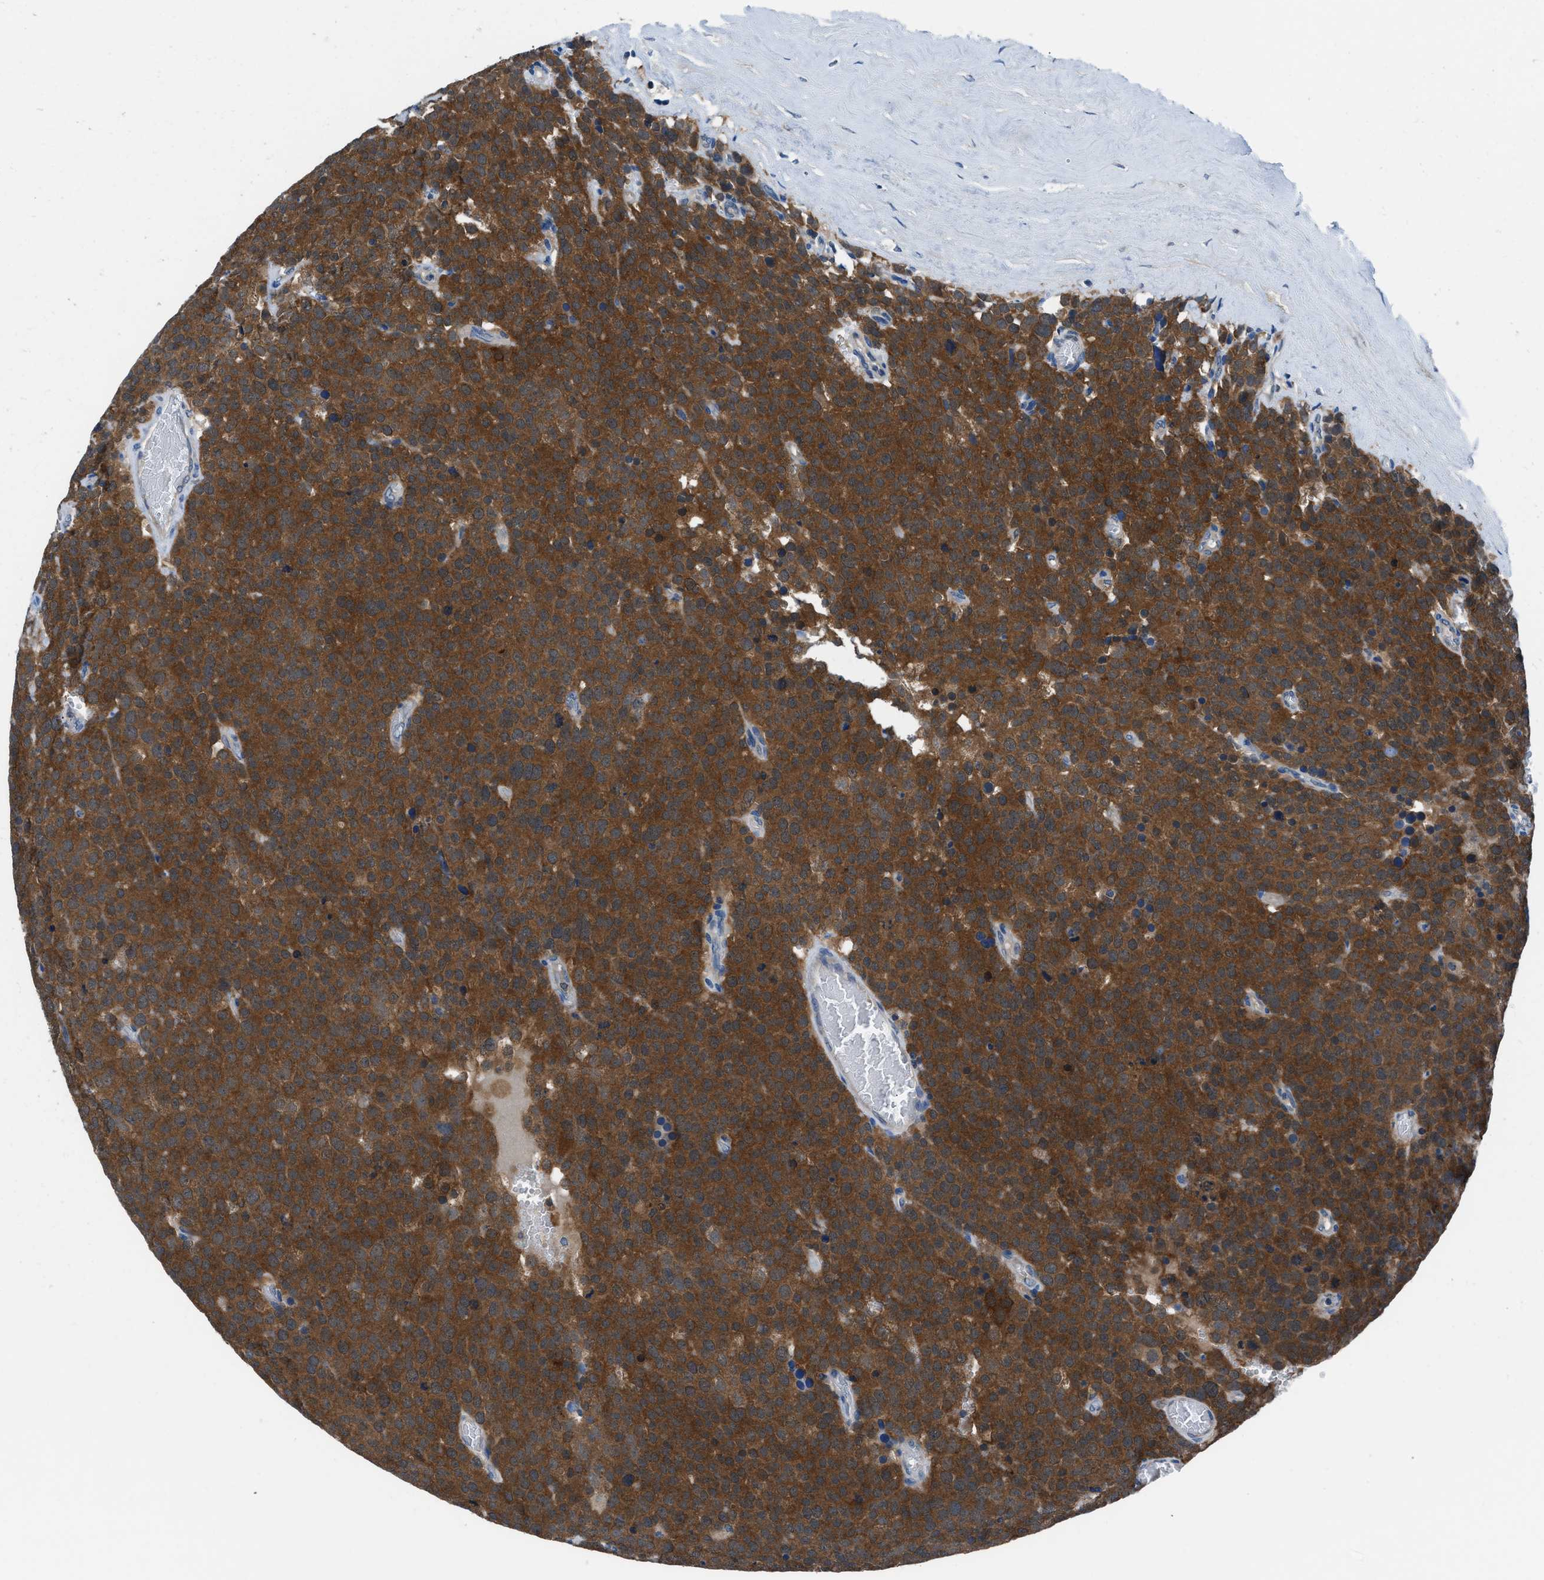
{"staining": {"intensity": "strong", "quantity": ">75%", "location": "cytoplasmic/membranous"}, "tissue": "testis cancer", "cell_type": "Tumor cells", "image_type": "cancer", "snomed": [{"axis": "morphology", "description": "Normal tissue, NOS"}, {"axis": "morphology", "description": "Seminoma, NOS"}, {"axis": "topography", "description": "Testis"}], "caption": "The micrograph displays staining of testis cancer (seminoma), revealing strong cytoplasmic/membranous protein expression (brown color) within tumor cells.", "gene": "ACP1", "patient": {"sex": "male", "age": 71}}